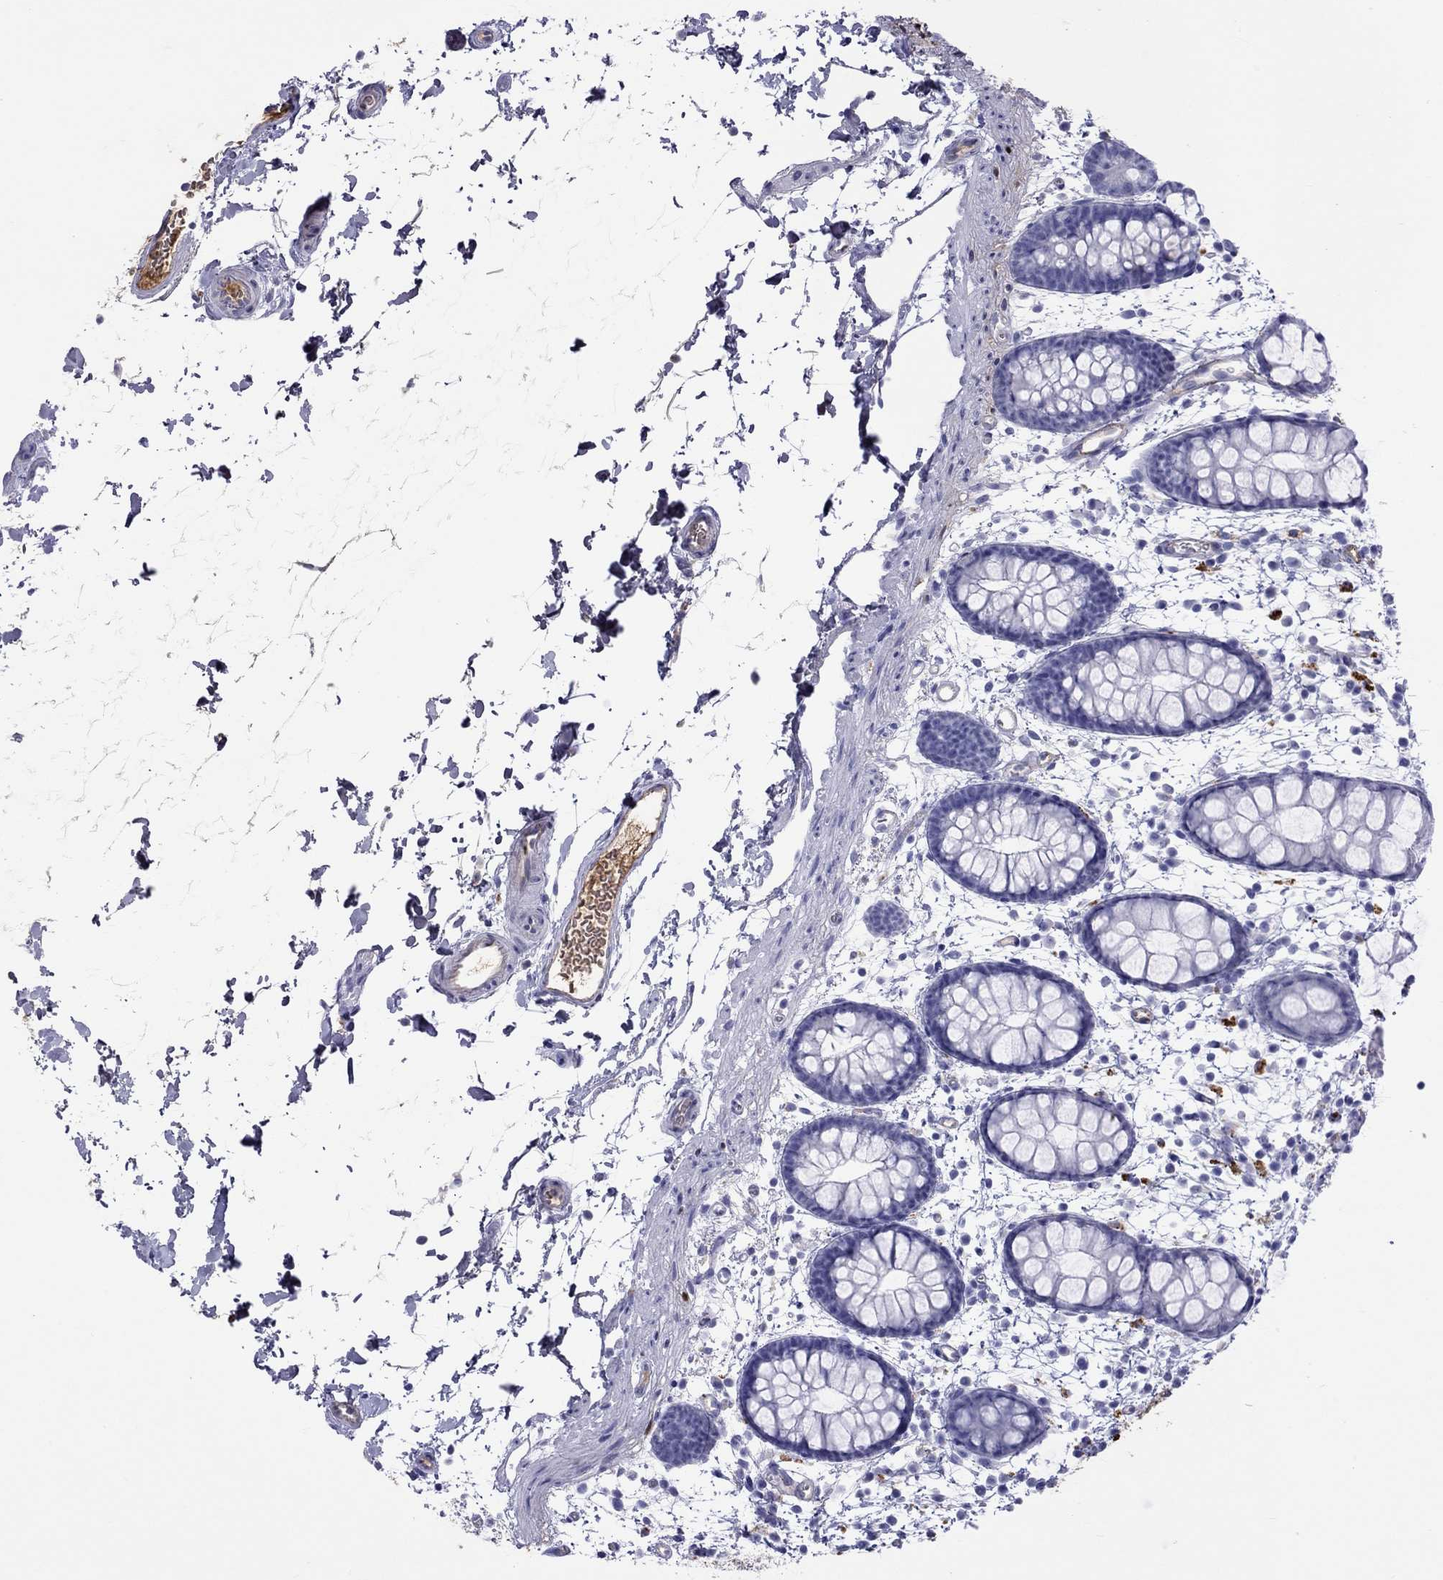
{"staining": {"intensity": "negative", "quantity": "none", "location": "none"}, "tissue": "rectum", "cell_type": "Glandular cells", "image_type": "normal", "snomed": [{"axis": "morphology", "description": "Normal tissue, NOS"}, {"axis": "topography", "description": "Rectum"}], "caption": "This image is of unremarkable rectum stained with IHC to label a protein in brown with the nuclei are counter-stained blue. There is no expression in glandular cells.", "gene": "SERPINA3", "patient": {"sex": "male", "age": 57}}